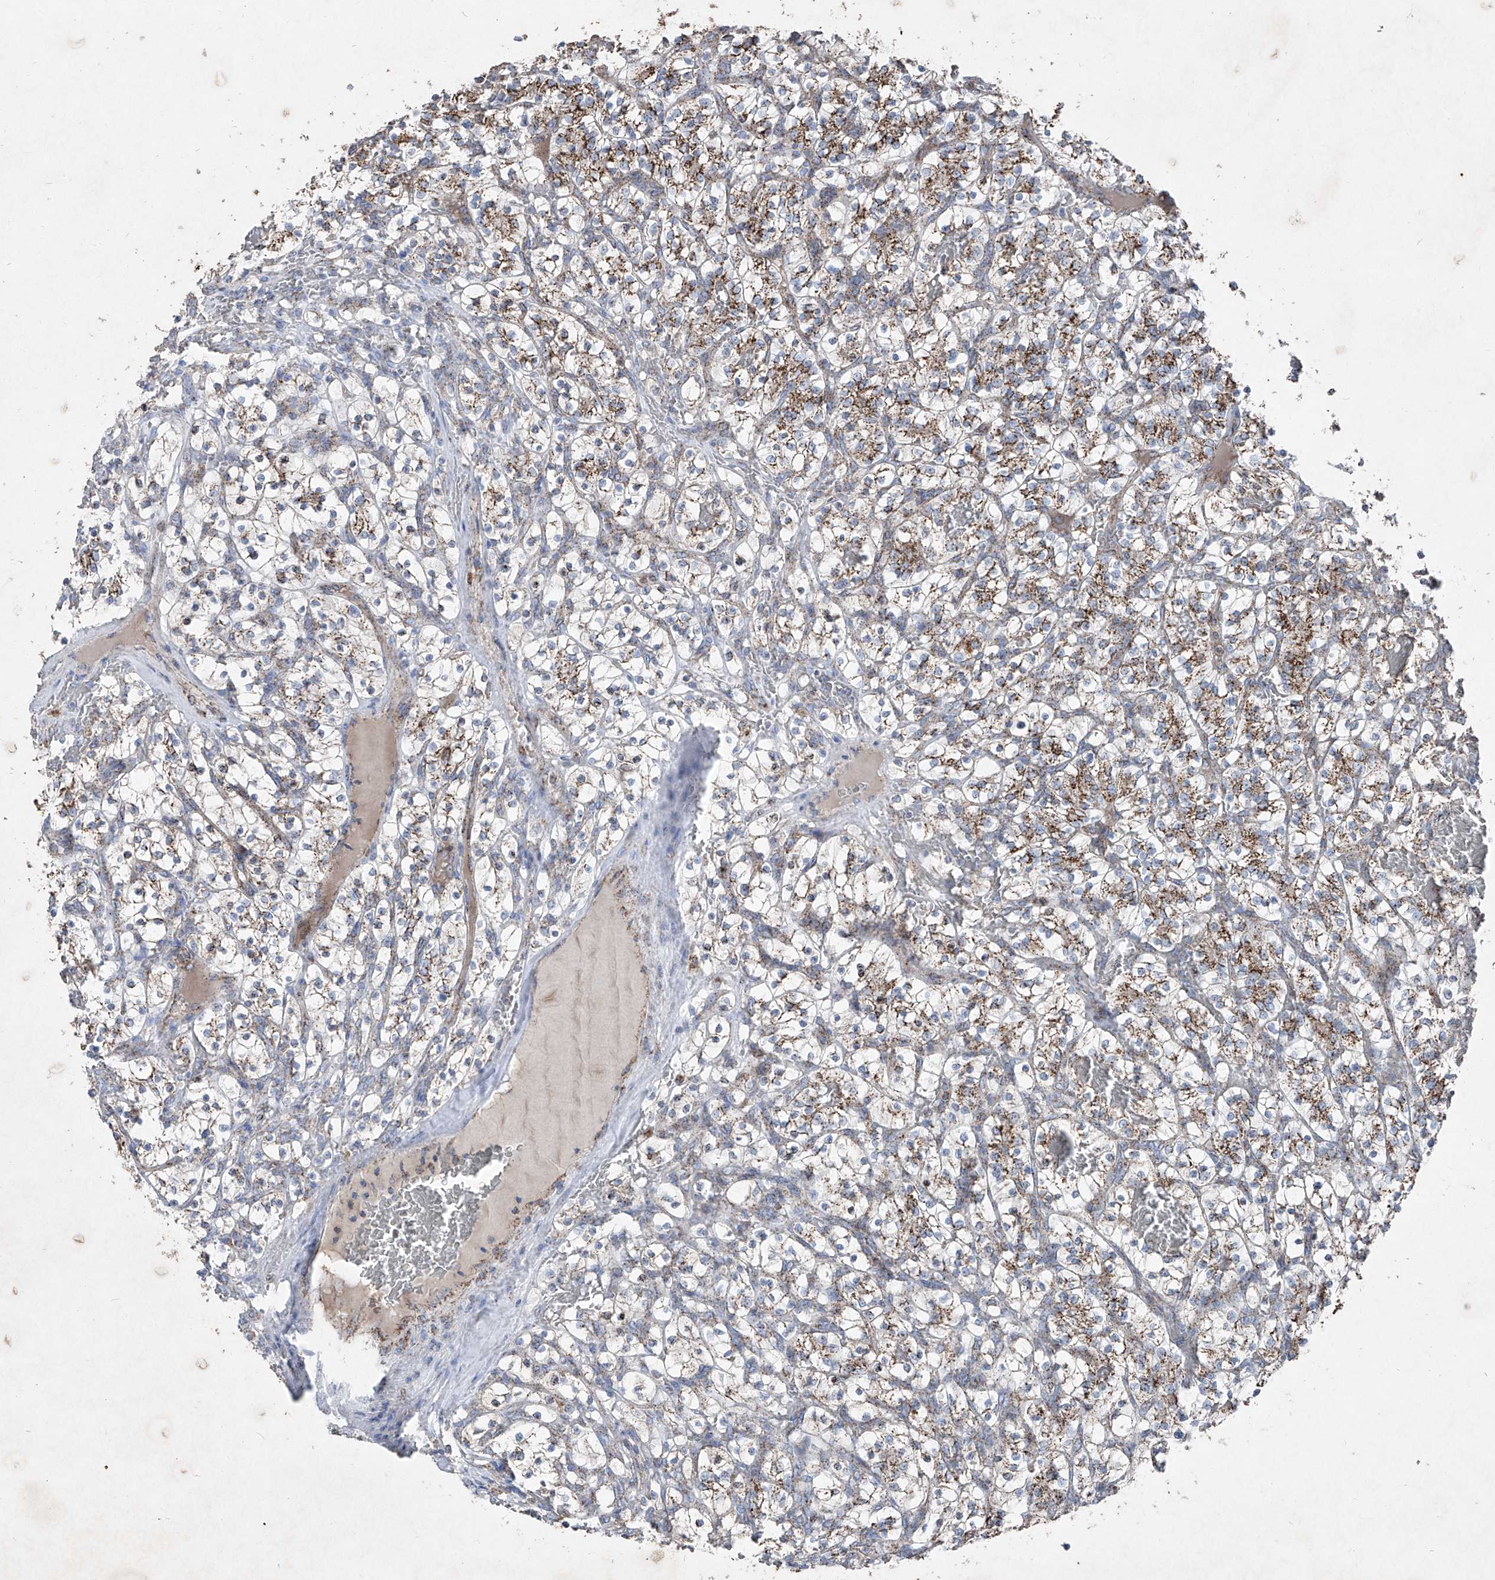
{"staining": {"intensity": "moderate", "quantity": ">75%", "location": "cytoplasmic/membranous"}, "tissue": "renal cancer", "cell_type": "Tumor cells", "image_type": "cancer", "snomed": [{"axis": "morphology", "description": "Adenocarcinoma, NOS"}, {"axis": "topography", "description": "Kidney"}], "caption": "Immunohistochemistry micrograph of neoplastic tissue: human adenocarcinoma (renal) stained using immunohistochemistry (IHC) exhibits medium levels of moderate protein expression localized specifically in the cytoplasmic/membranous of tumor cells, appearing as a cytoplasmic/membranous brown color.", "gene": "ABCD3", "patient": {"sex": "female", "age": 57}}